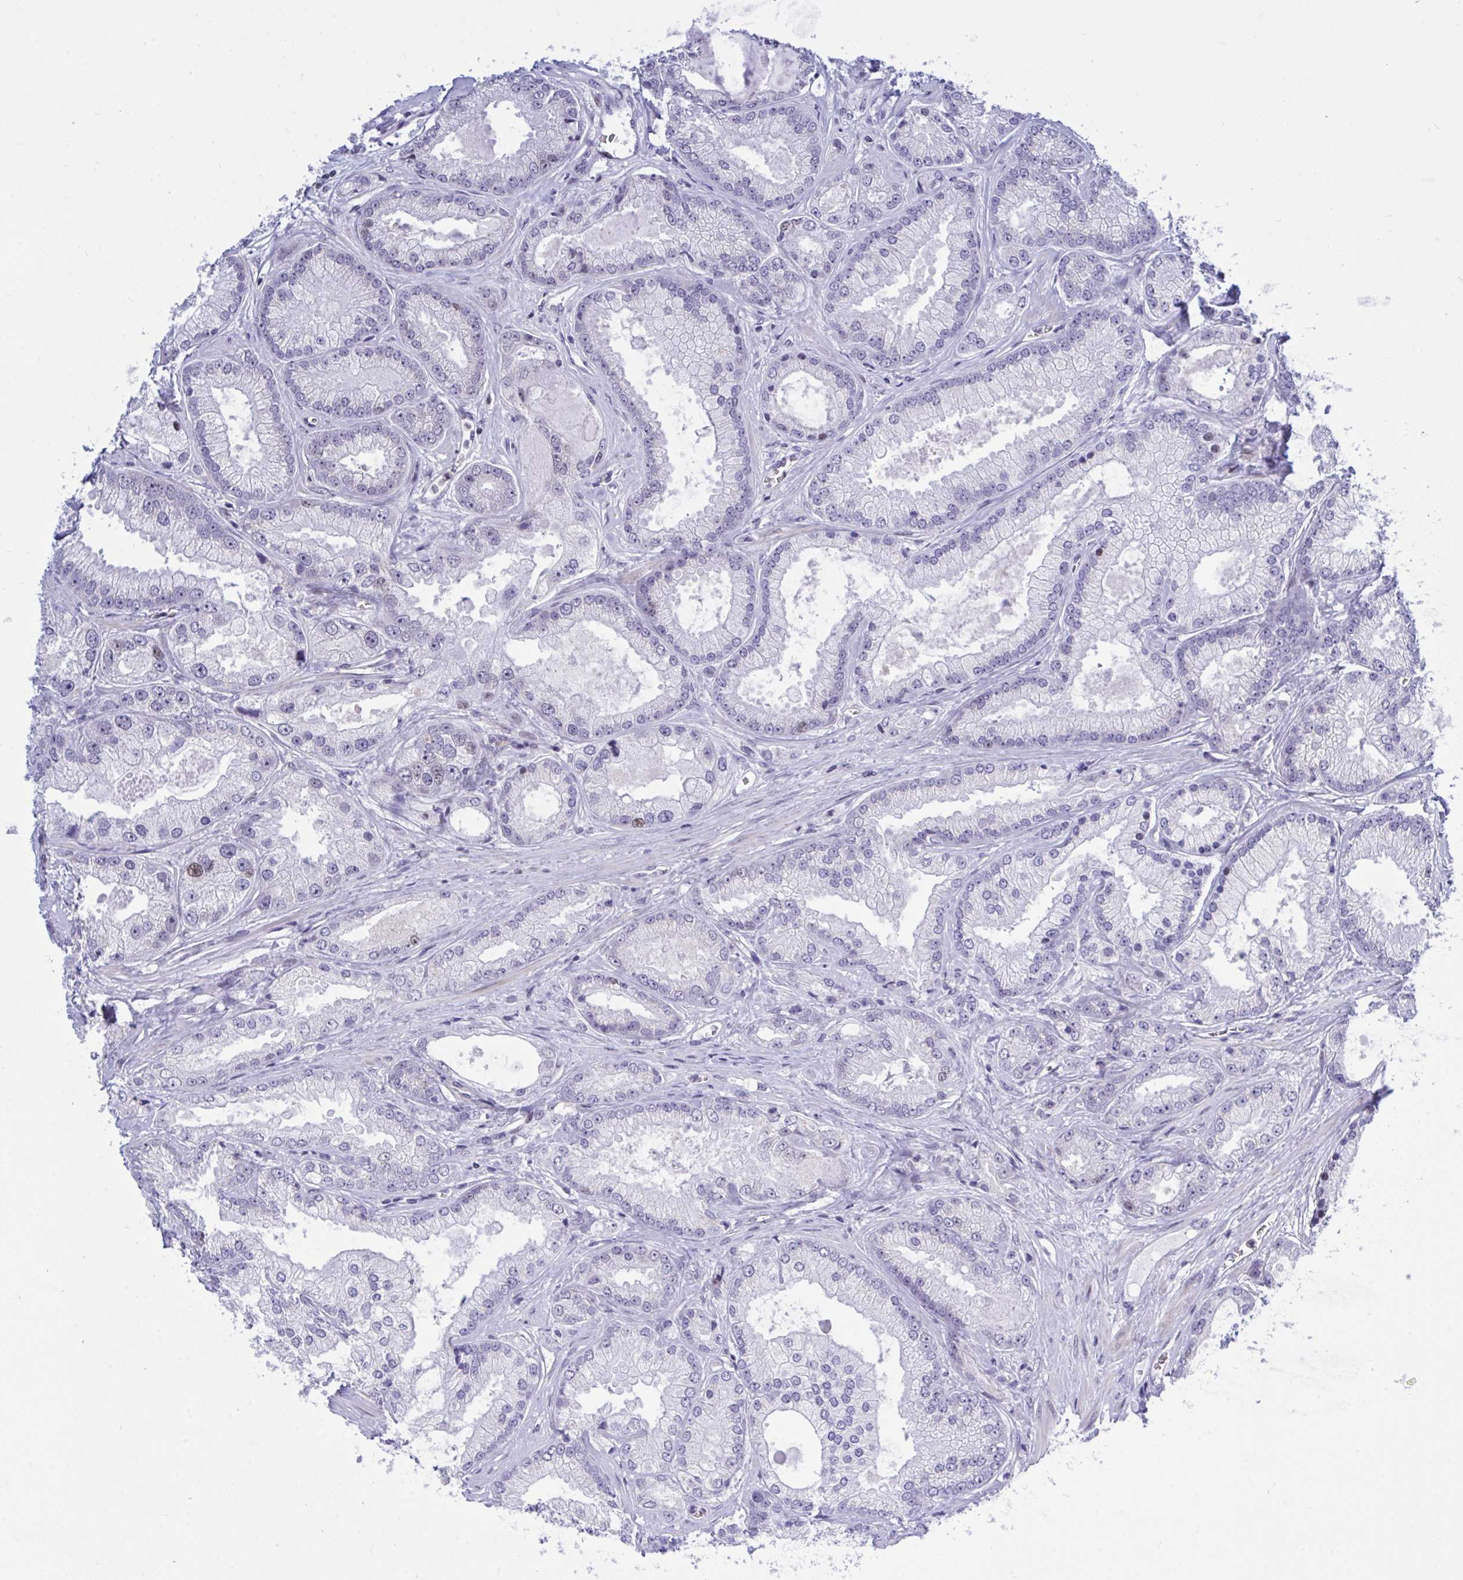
{"staining": {"intensity": "moderate", "quantity": "<25%", "location": "nuclear"}, "tissue": "prostate cancer", "cell_type": "Tumor cells", "image_type": "cancer", "snomed": [{"axis": "morphology", "description": "Adenocarcinoma, High grade"}, {"axis": "topography", "description": "Prostate"}], "caption": "Protein expression analysis of human prostate adenocarcinoma (high-grade) reveals moderate nuclear positivity in about <25% of tumor cells. (brown staining indicates protein expression, while blue staining denotes nuclei).", "gene": "C1QL2", "patient": {"sex": "male", "age": 67}}